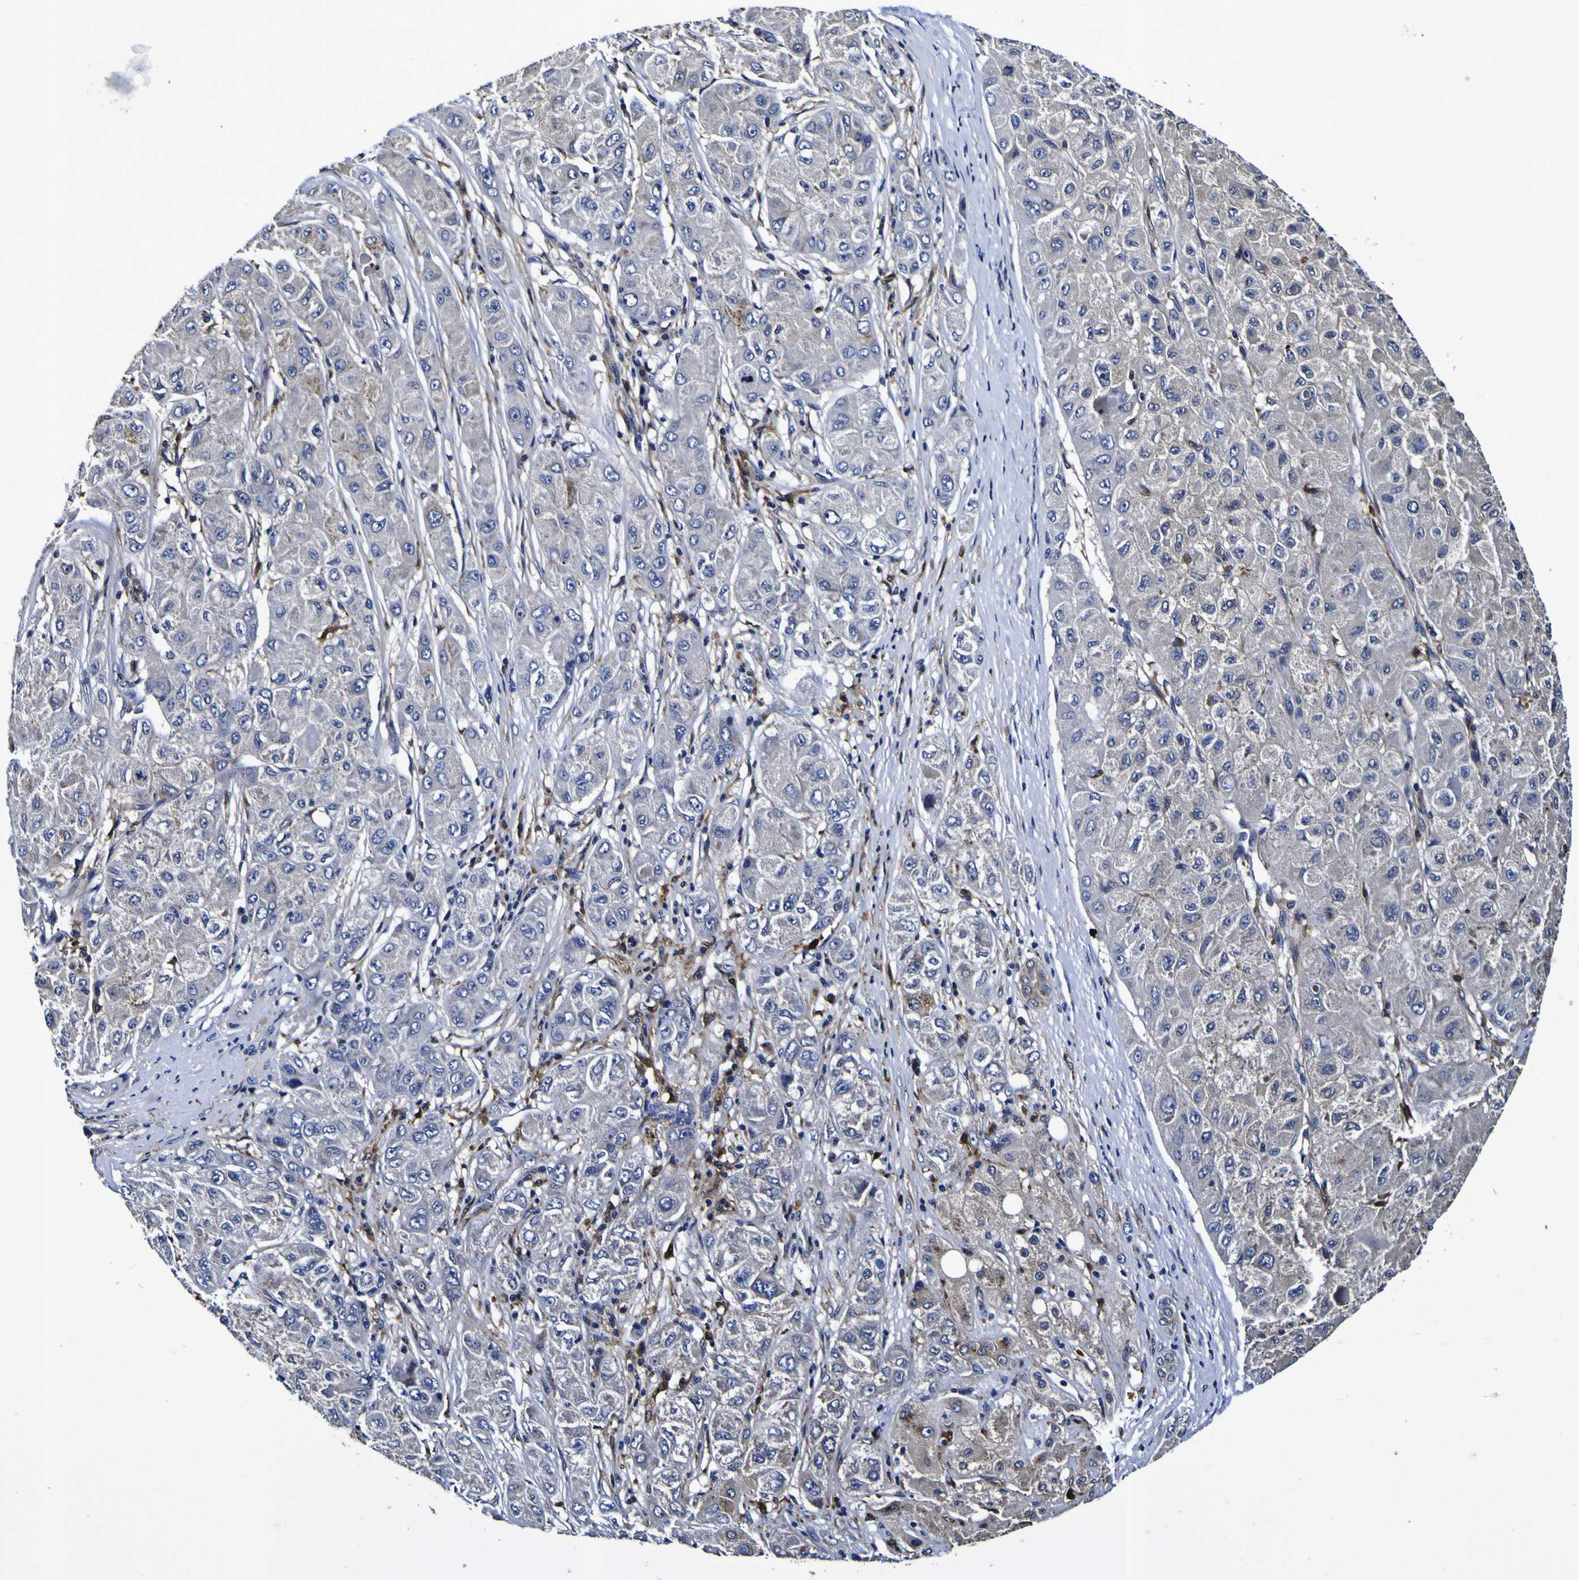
{"staining": {"intensity": "negative", "quantity": "none", "location": "none"}, "tissue": "liver cancer", "cell_type": "Tumor cells", "image_type": "cancer", "snomed": [{"axis": "morphology", "description": "Carcinoma, Hepatocellular, NOS"}, {"axis": "topography", "description": "Liver"}], "caption": "Protein analysis of liver cancer (hepatocellular carcinoma) shows no significant expression in tumor cells. Nuclei are stained in blue.", "gene": "GPX1", "patient": {"sex": "male", "age": 80}}